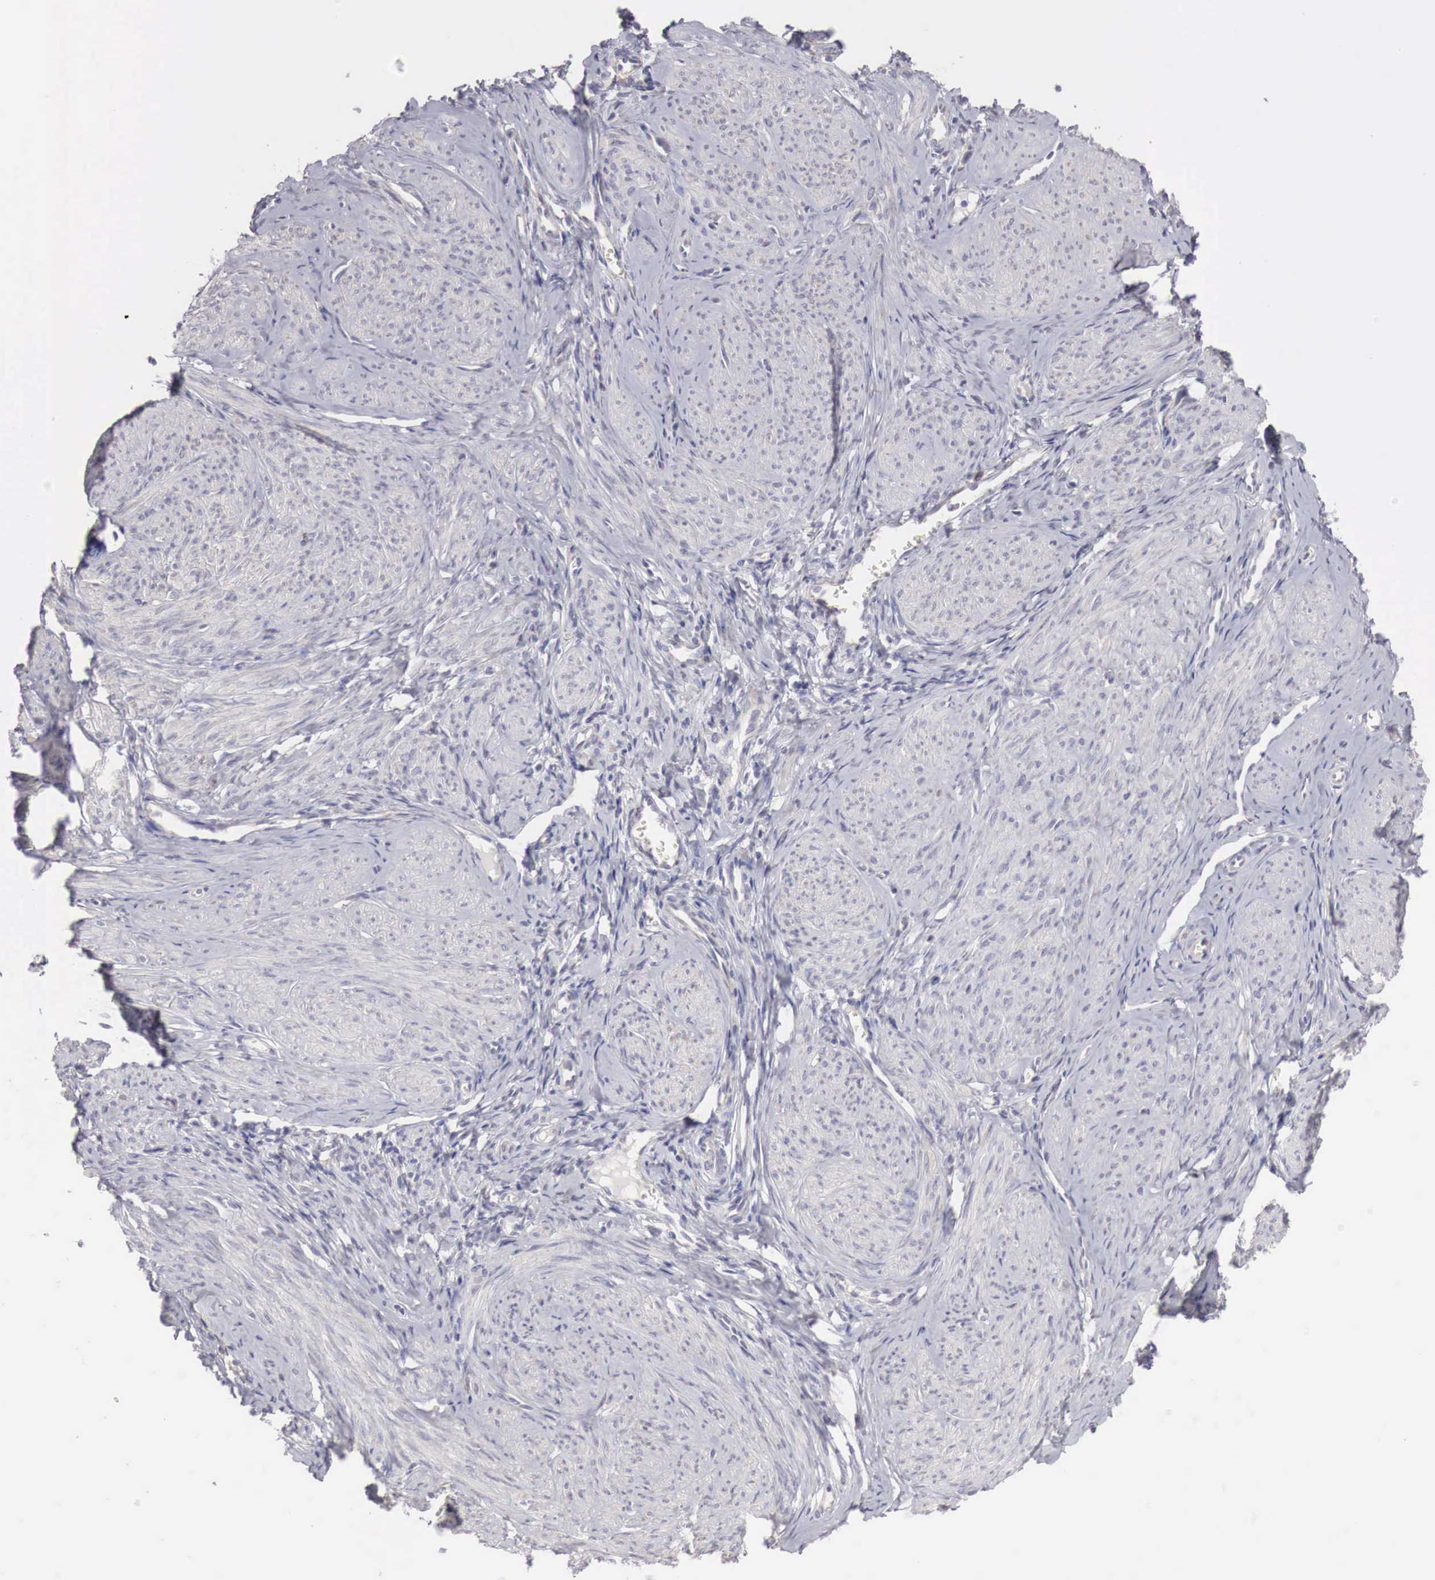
{"staining": {"intensity": "negative", "quantity": "none", "location": "none"}, "tissue": "smooth muscle", "cell_type": "Smooth muscle cells", "image_type": "normal", "snomed": [{"axis": "morphology", "description": "Normal tissue, NOS"}, {"axis": "topography", "description": "Uterus"}], "caption": "Immunohistochemistry (IHC) histopathology image of benign smooth muscle: smooth muscle stained with DAB (3,3'-diaminobenzidine) demonstrates no significant protein expression in smooth muscle cells.", "gene": "NSDHL", "patient": {"sex": "female", "age": 45}}